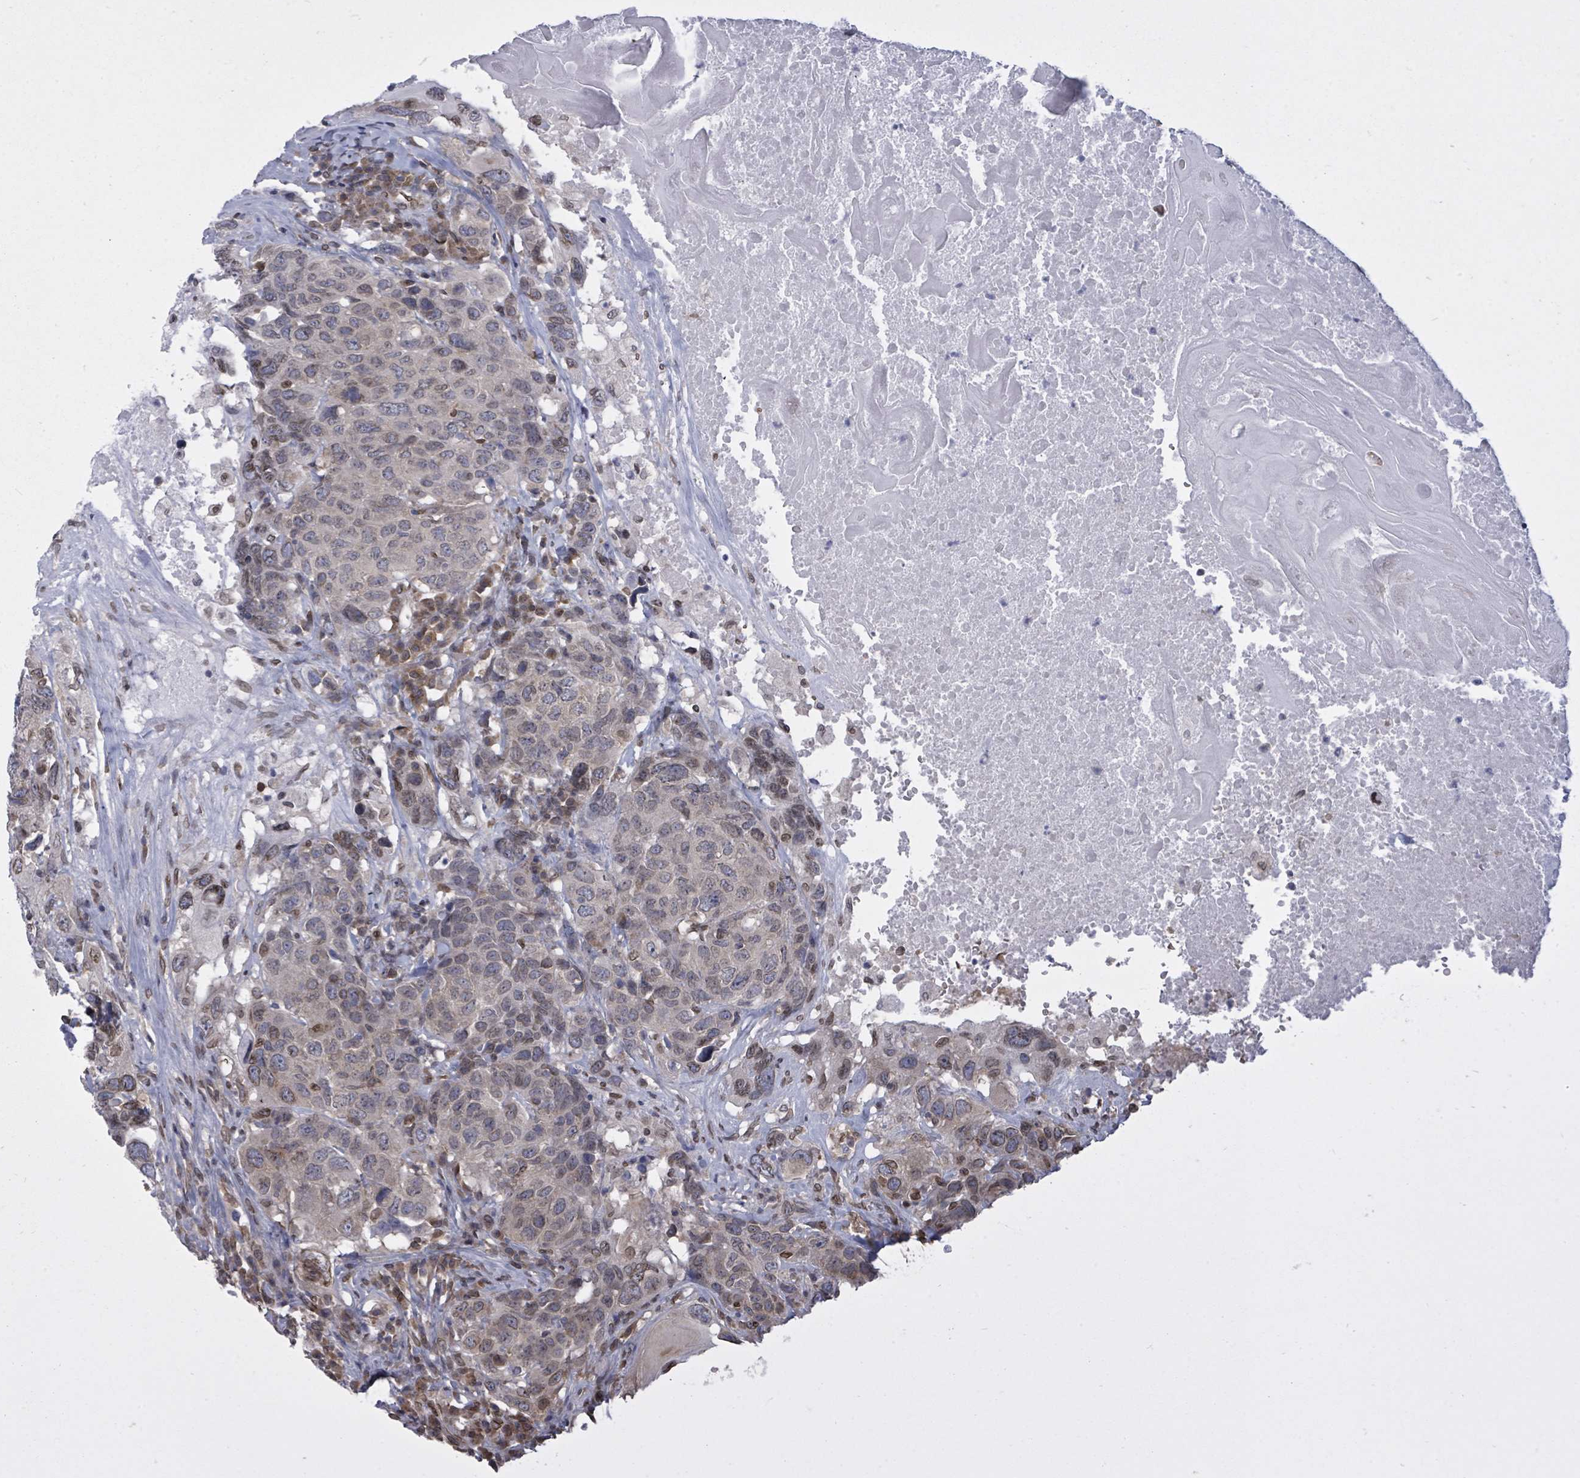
{"staining": {"intensity": "weak", "quantity": "<25%", "location": "cytoplasmic/membranous"}, "tissue": "head and neck cancer", "cell_type": "Tumor cells", "image_type": "cancer", "snomed": [{"axis": "morphology", "description": "Squamous cell carcinoma, NOS"}, {"axis": "topography", "description": "Head-Neck"}], "caption": "Squamous cell carcinoma (head and neck) was stained to show a protein in brown. There is no significant positivity in tumor cells.", "gene": "ARFGAP1", "patient": {"sex": "male", "age": 66}}